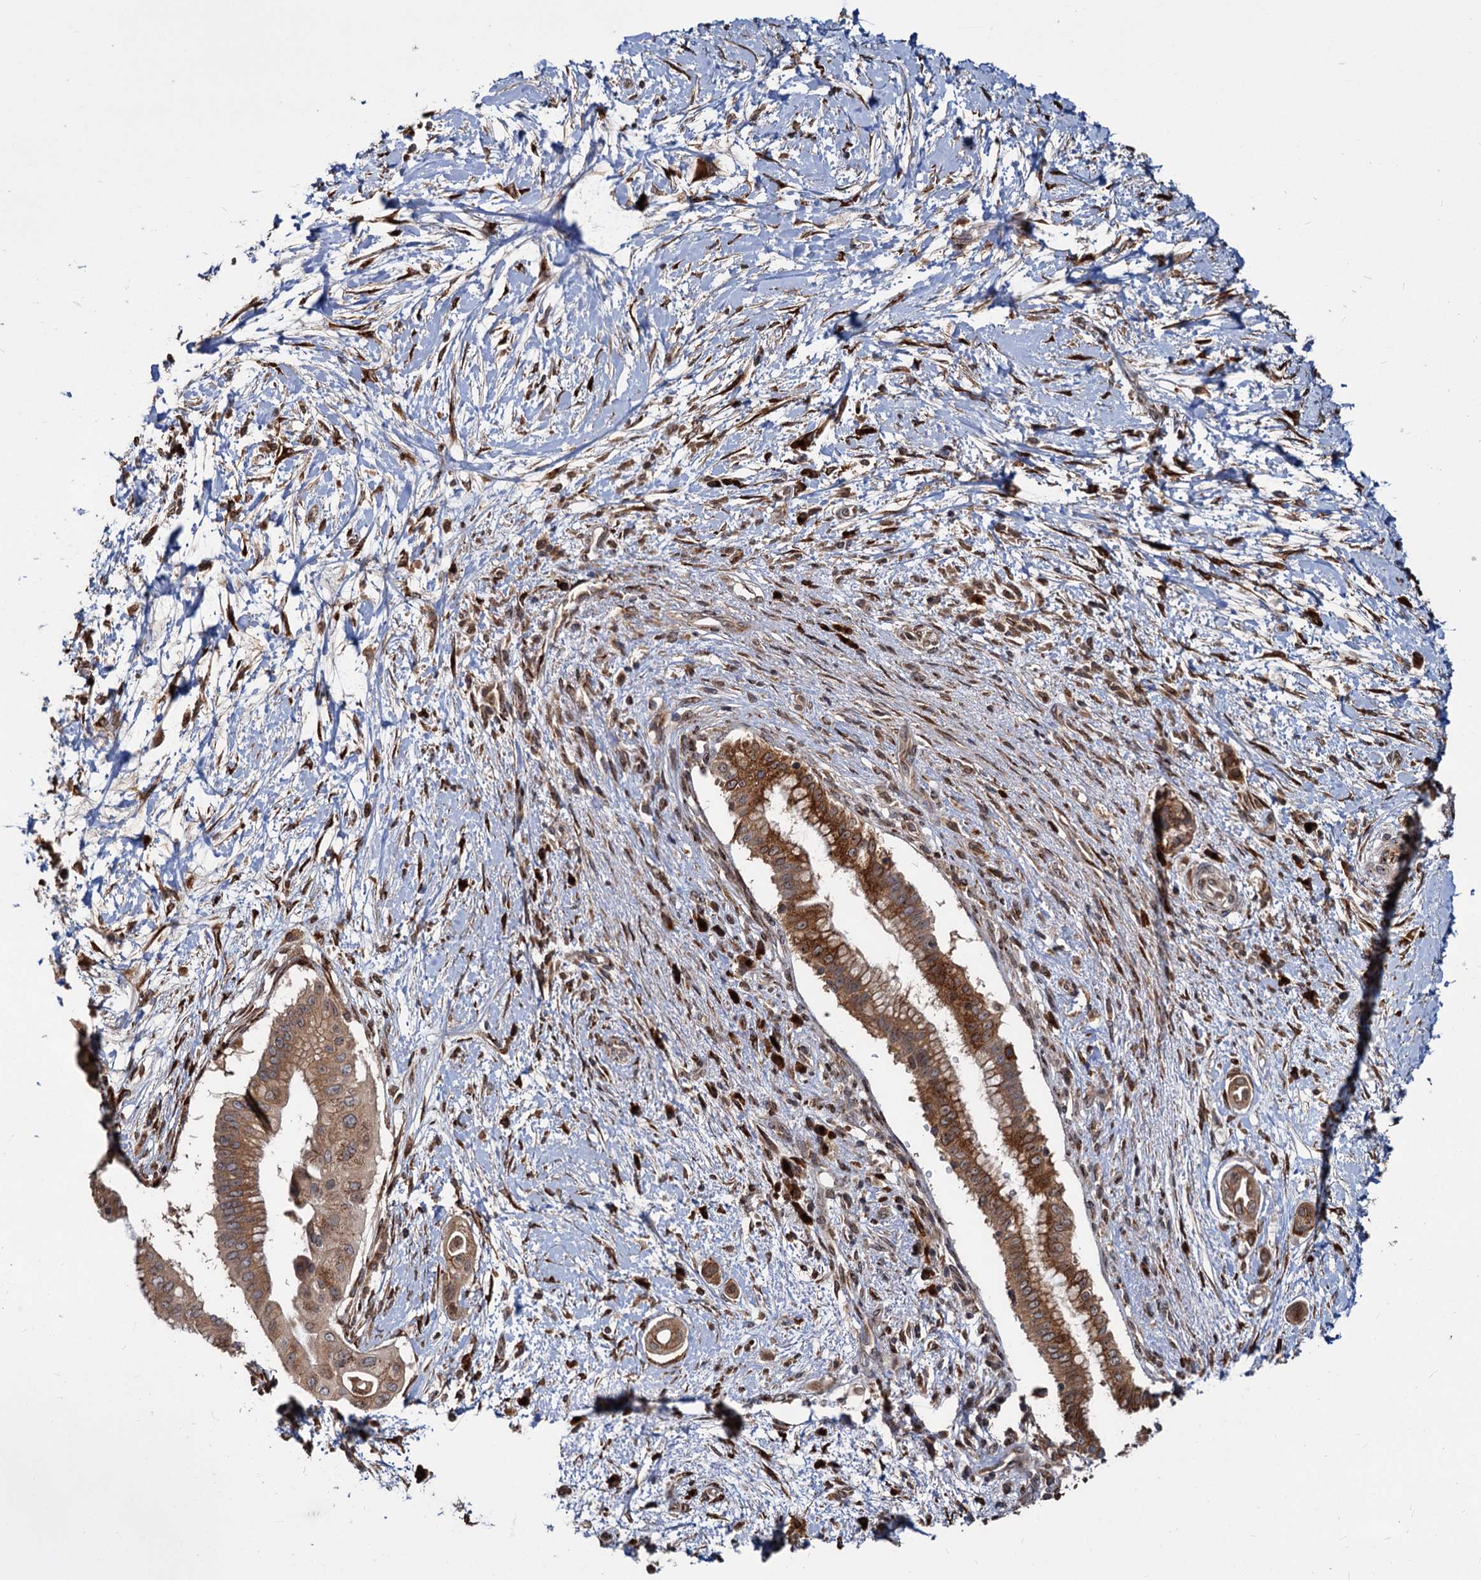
{"staining": {"intensity": "moderate", "quantity": ">75%", "location": "cytoplasmic/membranous"}, "tissue": "pancreatic cancer", "cell_type": "Tumor cells", "image_type": "cancer", "snomed": [{"axis": "morphology", "description": "Adenocarcinoma, NOS"}, {"axis": "topography", "description": "Pancreas"}], "caption": "Protein analysis of pancreatic cancer tissue displays moderate cytoplasmic/membranous expression in about >75% of tumor cells.", "gene": "SAAL1", "patient": {"sex": "male", "age": 68}}